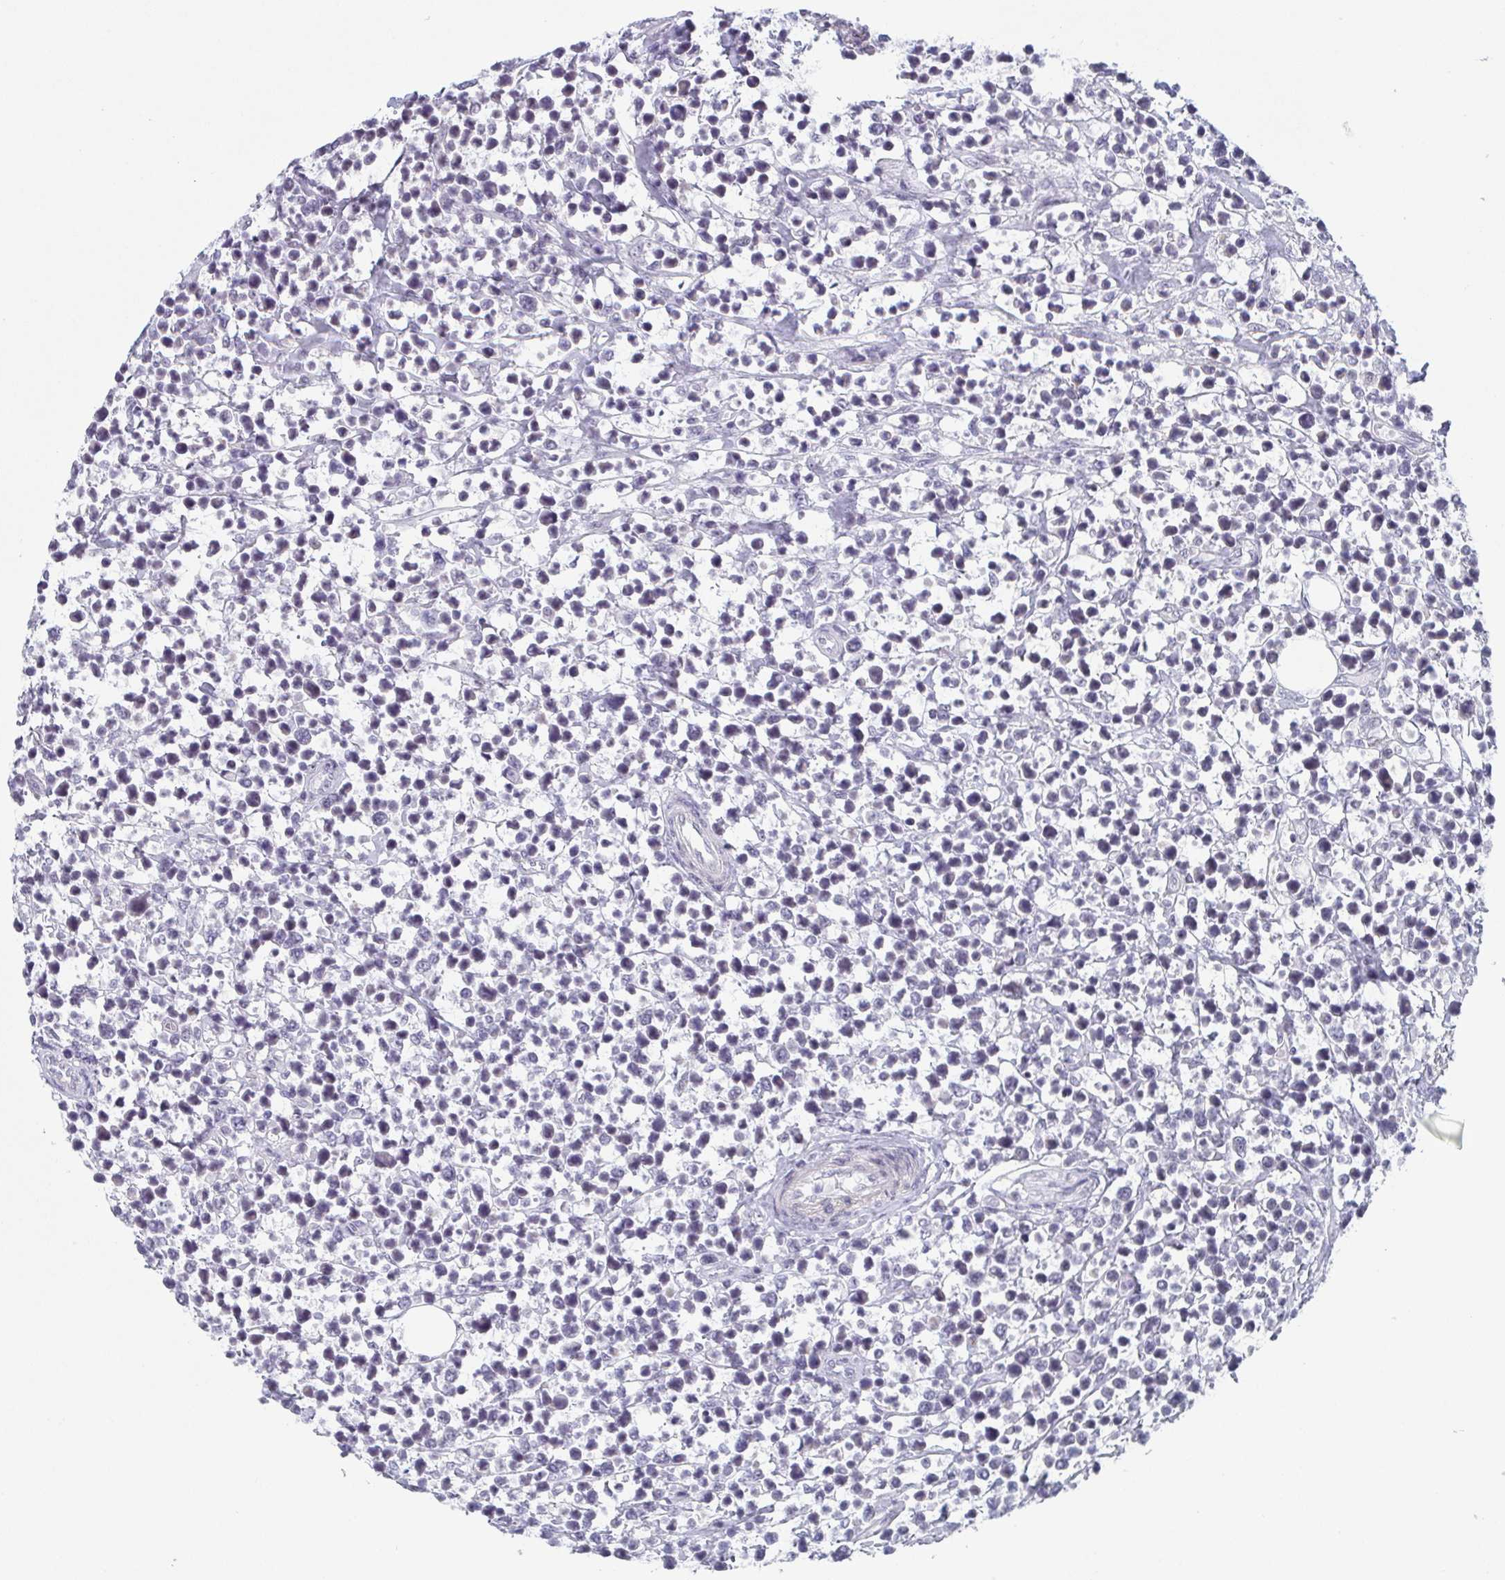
{"staining": {"intensity": "negative", "quantity": "none", "location": "none"}, "tissue": "lymphoma", "cell_type": "Tumor cells", "image_type": "cancer", "snomed": [{"axis": "morphology", "description": "Malignant lymphoma, non-Hodgkin's type, High grade"}, {"axis": "topography", "description": "Soft tissue"}], "caption": "Malignant lymphoma, non-Hodgkin's type (high-grade) was stained to show a protein in brown. There is no significant staining in tumor cells.", "gene": "EXOSC7", "patient": {"sex": "female", "age": 56}}